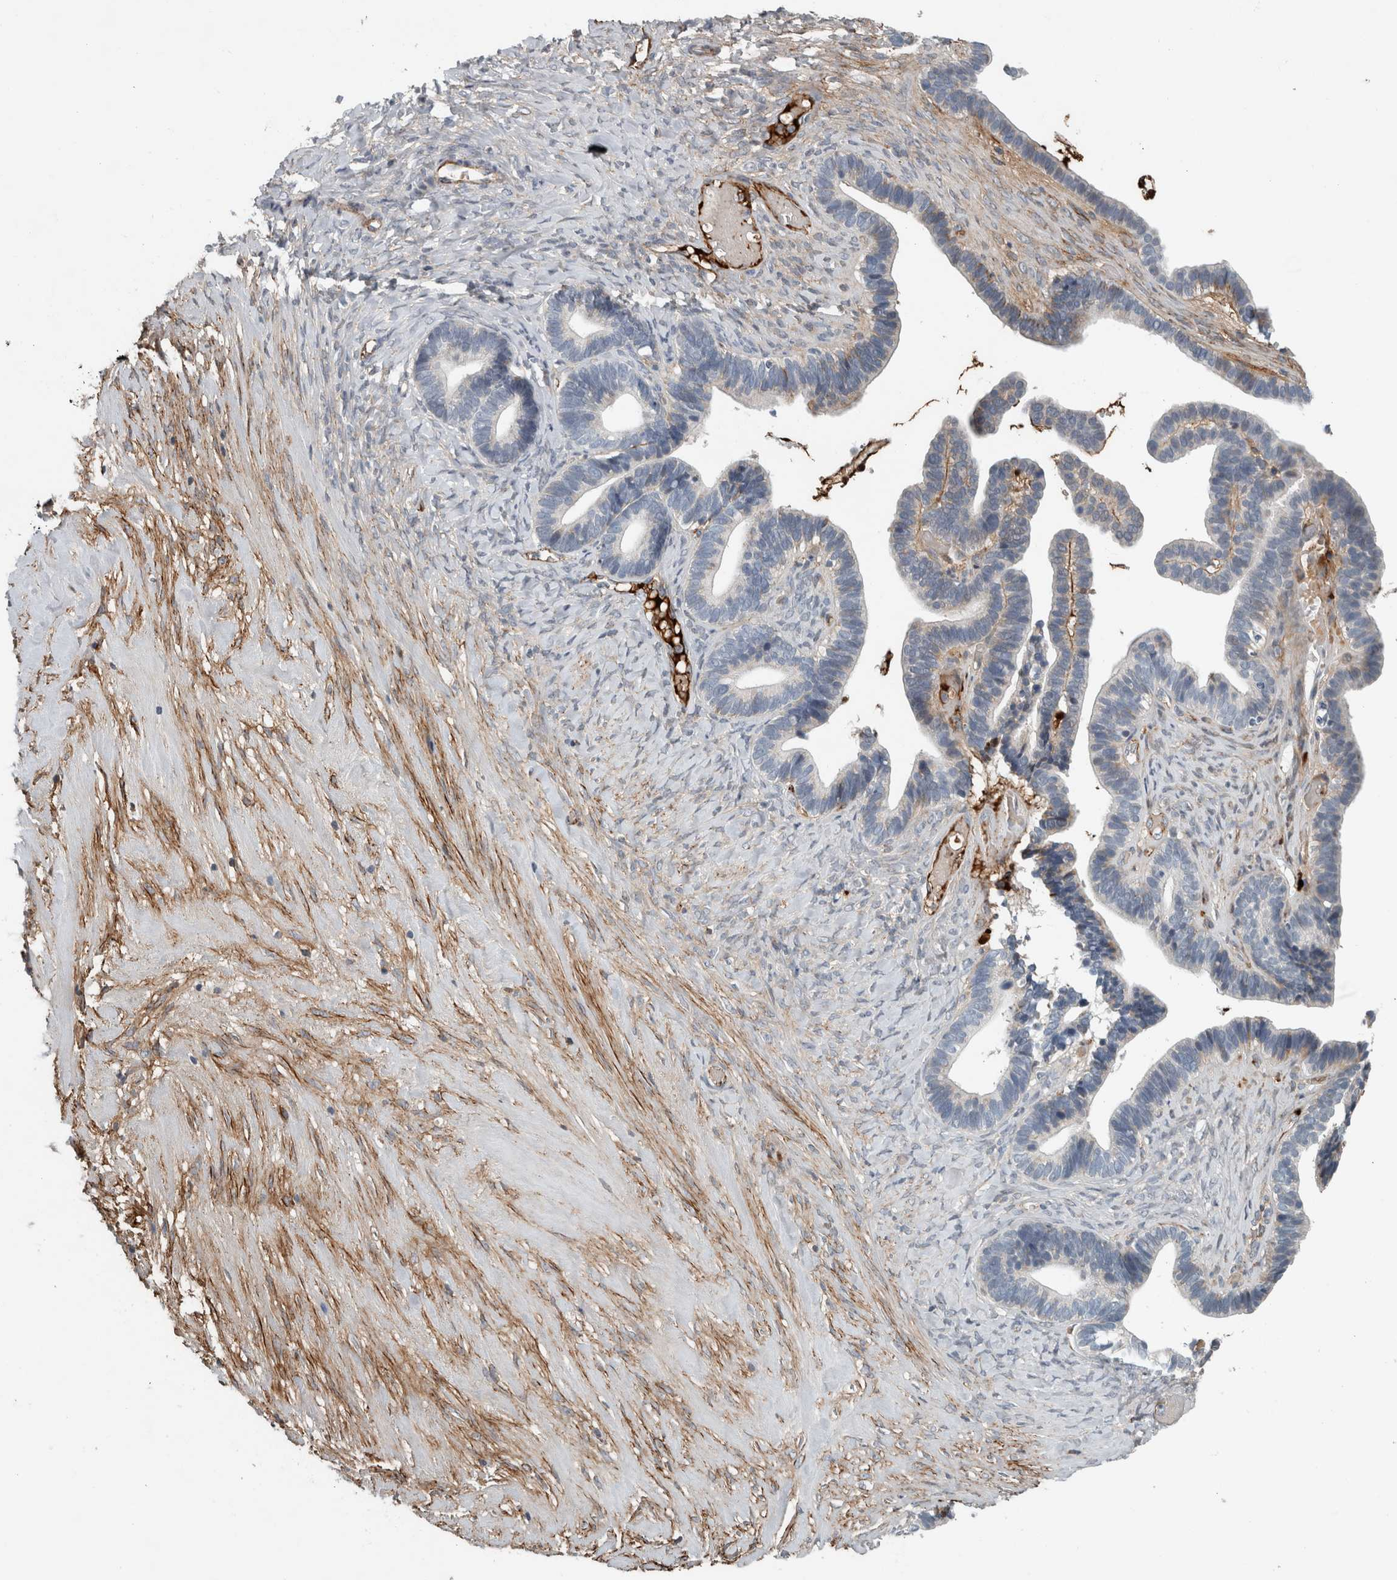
{"staining": {"intensity": "weak", "quantity": "<25%", "location": "cytoplasmic/membranous"}, "tissue": "ovarian cancer", "cell_type": "Tumor cells", "image_type": "cancer", "snomed": [{"axis": "morphology", "description": "Cystadenocarcinoma, serous, NOS"}, {"axis": "topography", "description": "Ovary"}], "caption": "Tumor cells are negative for protein expression in human serous cystadenocarcinoma (ovarian). (Immunohistochemistry (ihc), brightfield microscopy, high magnification).", "gene": "FN1", "patient": {"sex": "female", "age": 56}}